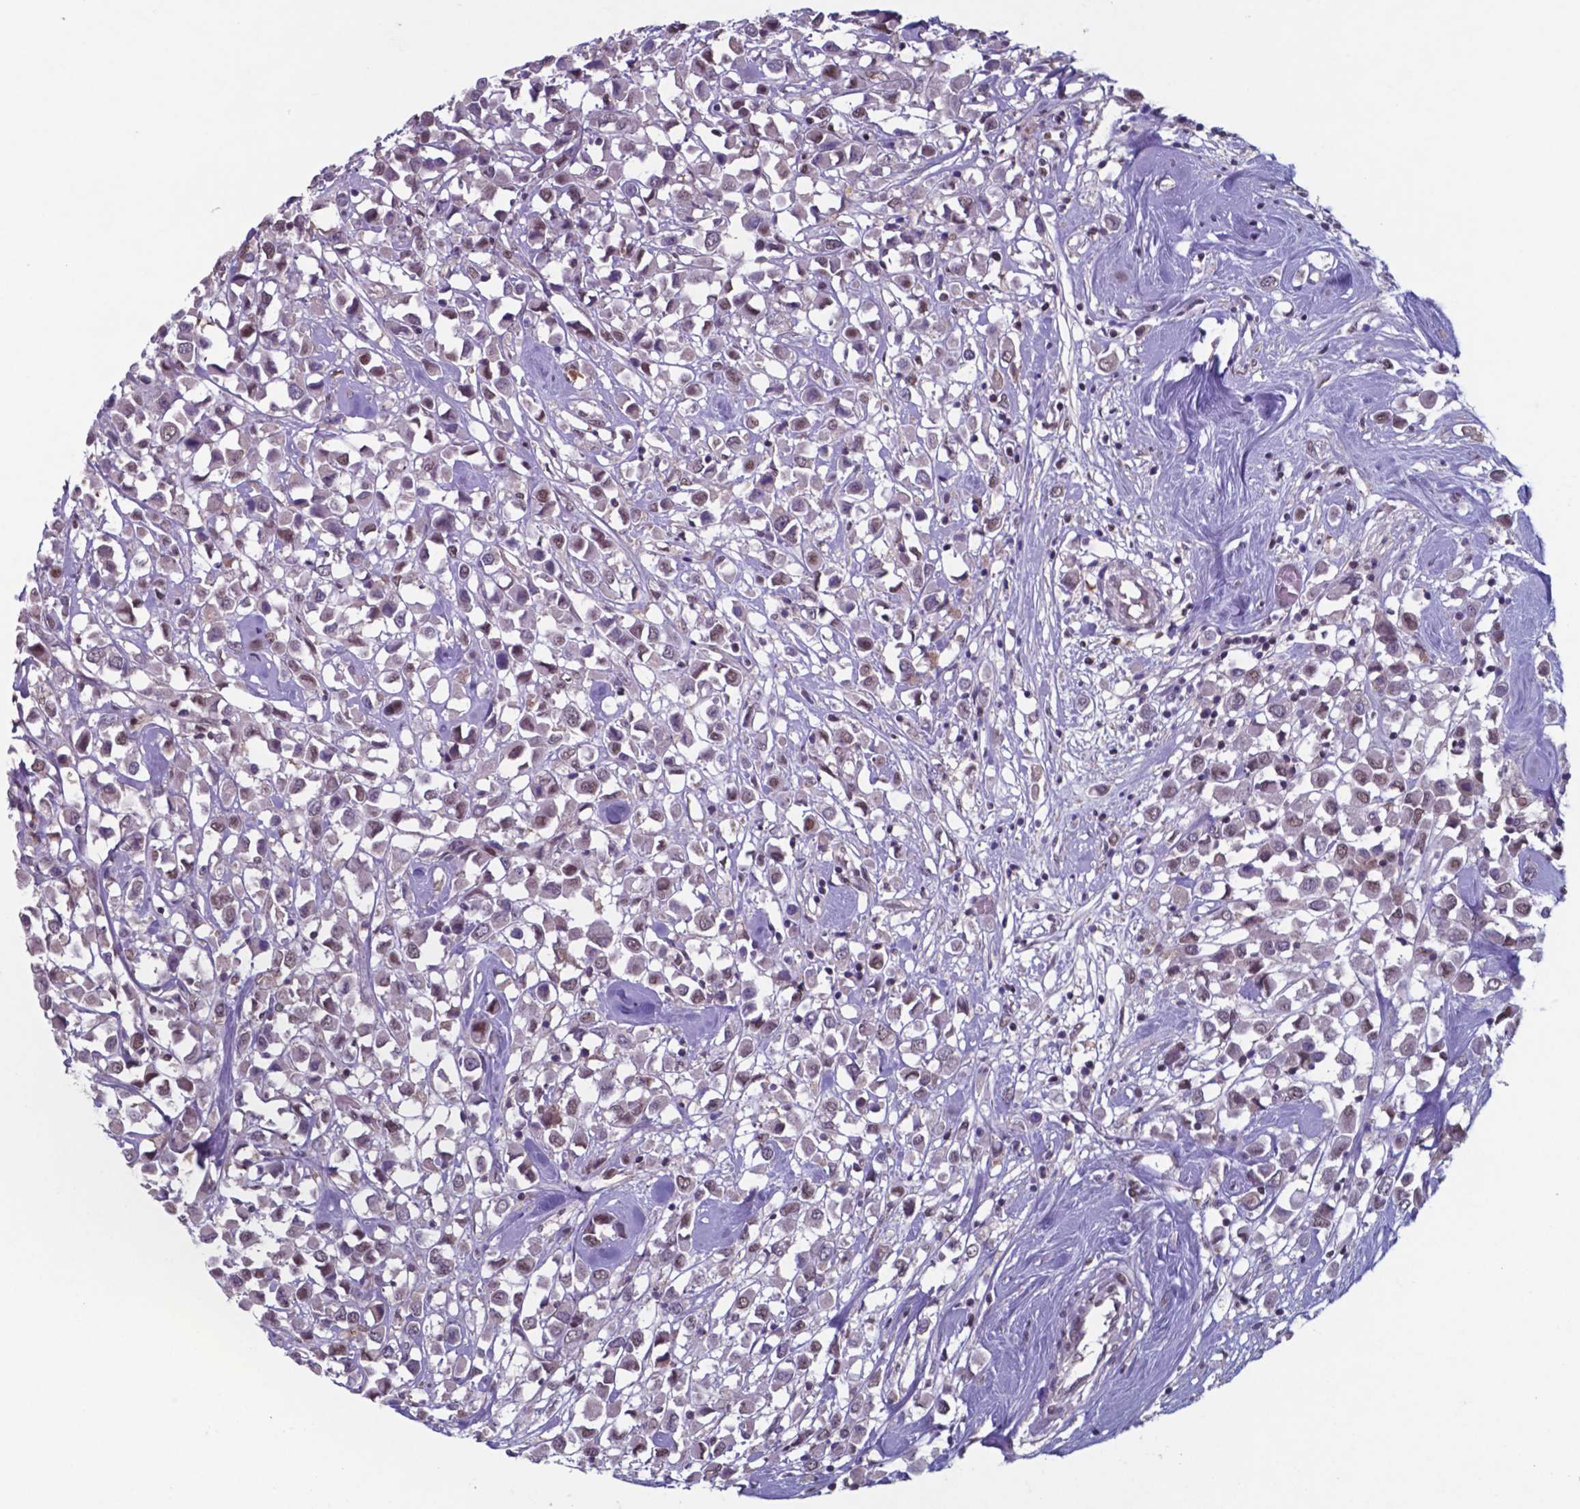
{"staining": {"intensity": "weak", "quantity": "25%-75%", "location": "nuclear"}, "tissue": "breast cancer", "cell_type": "Tumor cells", "image_type": "cancer", "snomed": [{"axis": "morphology", "description": "Duct carcinoma"}, {"axis": "topography", "description": "Breast"}], "caption": "Immunohistochemistry image of infiltrating ductal carcinoma (breast) stained for a protein (brown), which exhibits low levels of weak nuclear positivity in approximately 25%-75% of tumor cells.", "gene": "UBA1", "patient": {"sex": "female", "age": 61}}